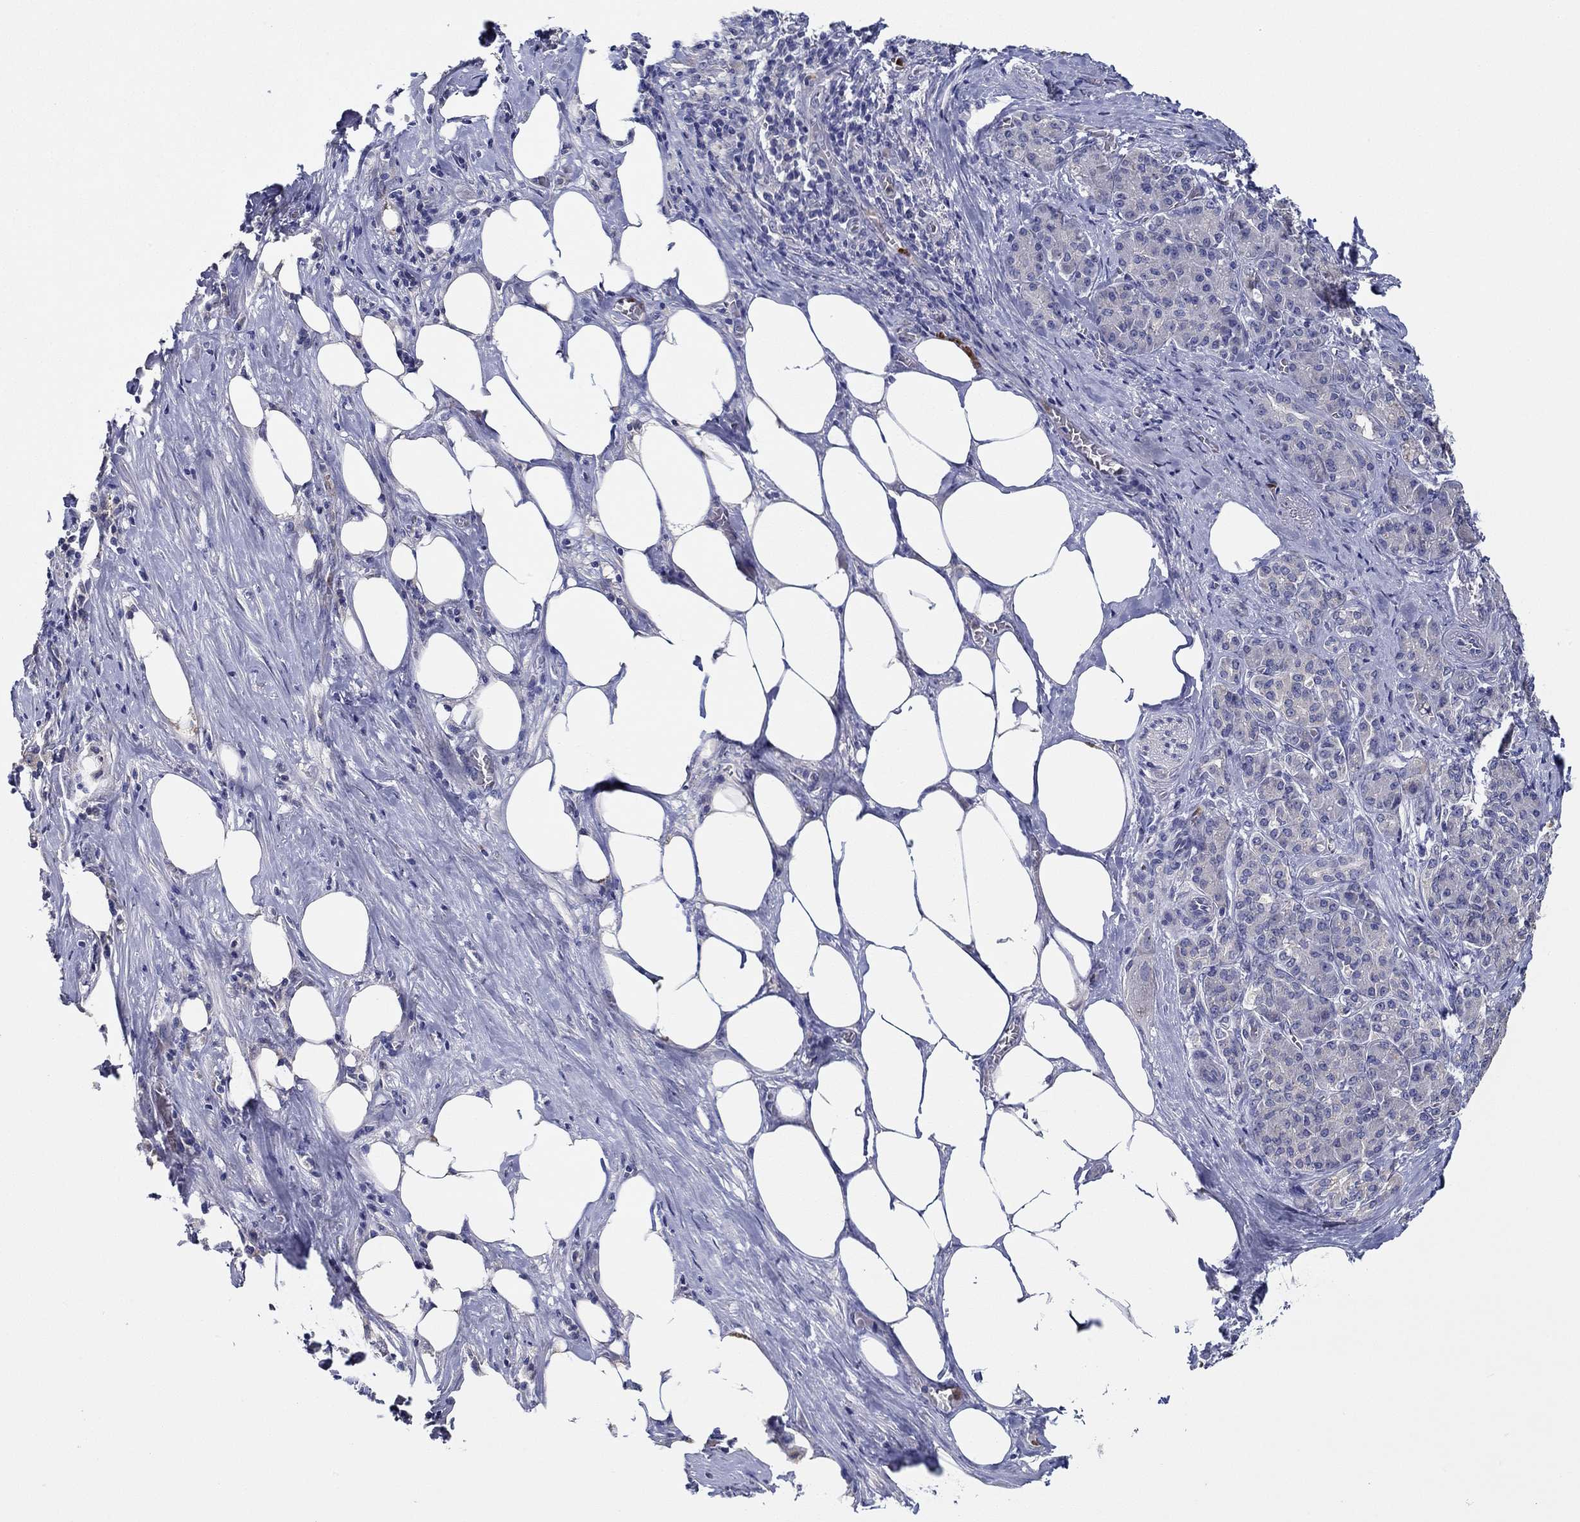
{"staining": {"intensity": "negative", "quantity": "none", "location": "none"}, "tissue": "pancreatic cancer", "cell_type": "Tumor cells", "image_type": "cancer", "snomed": [{"axis": "morphology", "description": "Adenocarcinoma, NOS"}, {"axis": "topography", "description": "Pancreas"}], "caption": "The photomicrograph displays no significant staining in tumor cells of pancreatic cancer (adenocarcinoma).", "gene": "CHIT1", "patient": {"sex": "male", "age": 57}}